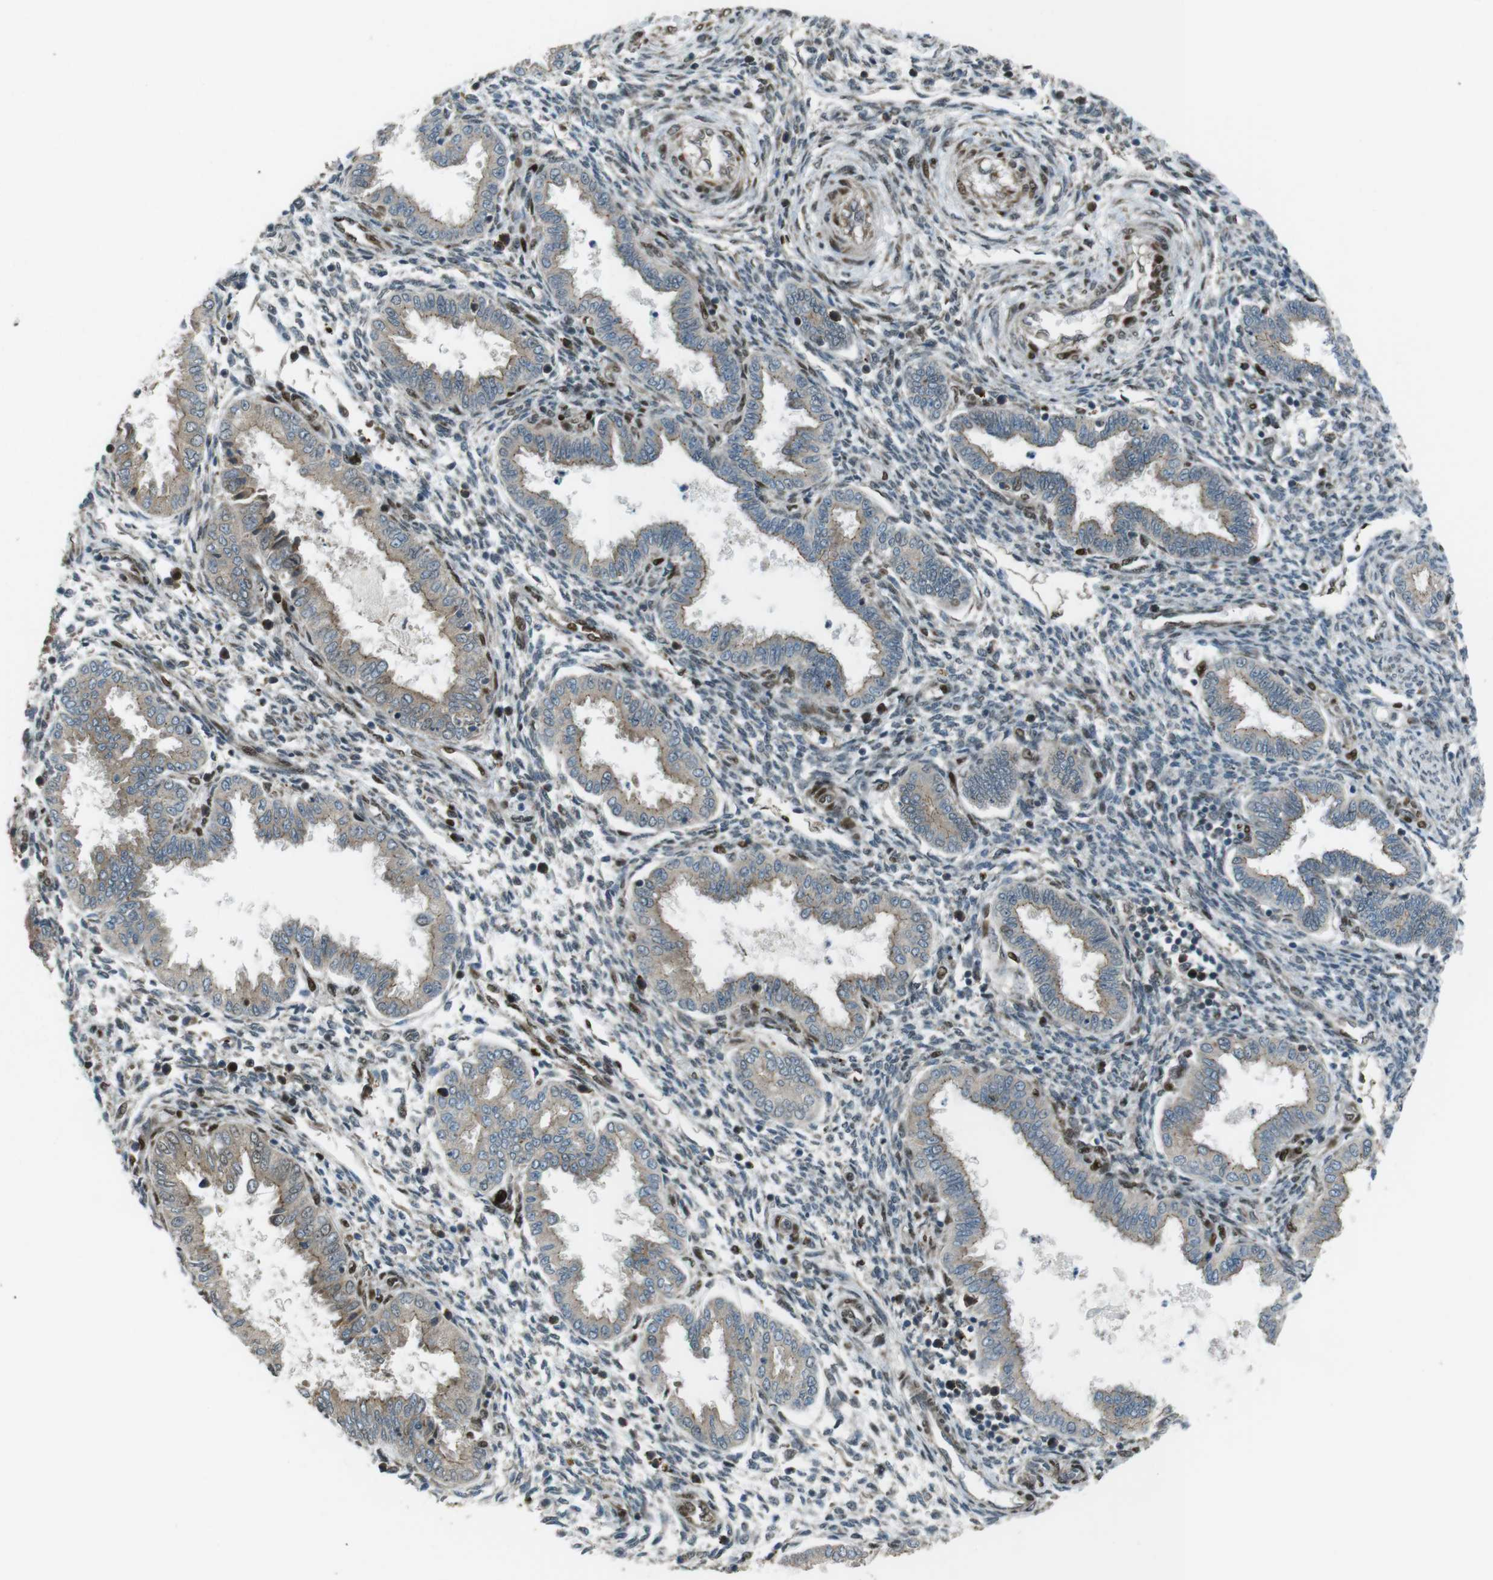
{"staining": {"intensity": "moderate", "quantity": "25%-75%", "location": "cytoplasmic/membranous"}, "tissue": "endometrium", "cell_type": "Cells in endometrial stroma", "image_type": "normal", "snomed": [{"axis": "morphology", "description": "Normal tissue, NOS"}, {"axis": "topography", "description": "Endometrium"}], "caption": "A histopathology image showing moderate cytoplasmic/membranous expression in about 25%-75% of cells in endometrial stroma in normal endometrium, as visualized by brown immunohistochemical staining.", "gene": "ZNF330", "patient": {"sex": "female", "age": 33}}